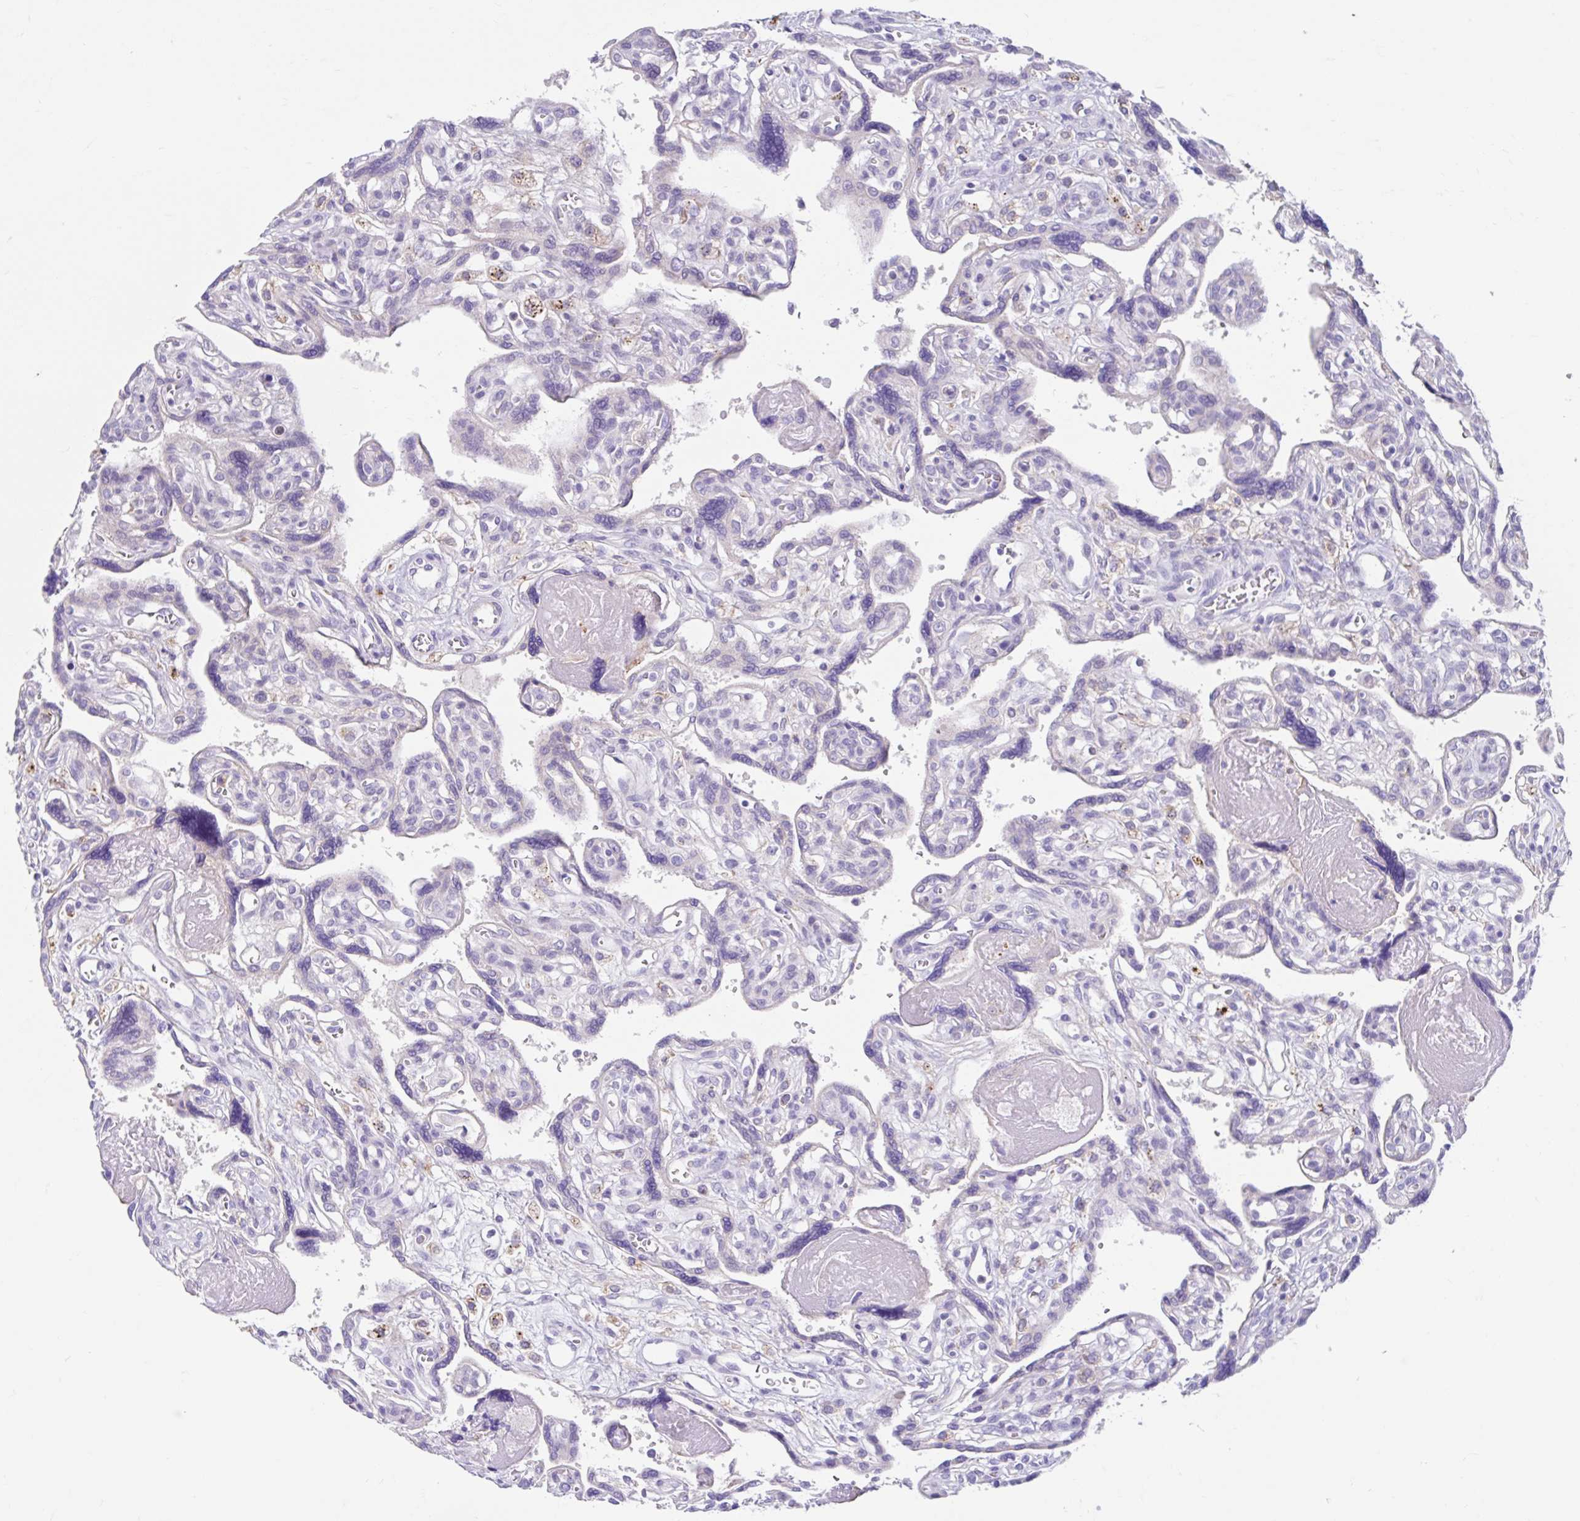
{"staining": {"intensity": "negative", "quantity": "none", "location": "none"}, "tissue": "placenta", "cell_type": "Trophoblastic cells", "image_type": "normal", "snomed": [{"axis": "morphology", "description": "Normal tissue, NOS"}, {"axis": "topography", "description": "Placenta"}], "caption": "DAB immunohistochemical staining of normal placenta reveals no significant expression in trophoblastic cells. (Stains: DAB IHC with hematoxylin counter stain, Microscopy: brightfield microscopy at high magnification).", "gene": "ZNF33A", "patient": {"sex": "female", "age": 39}}